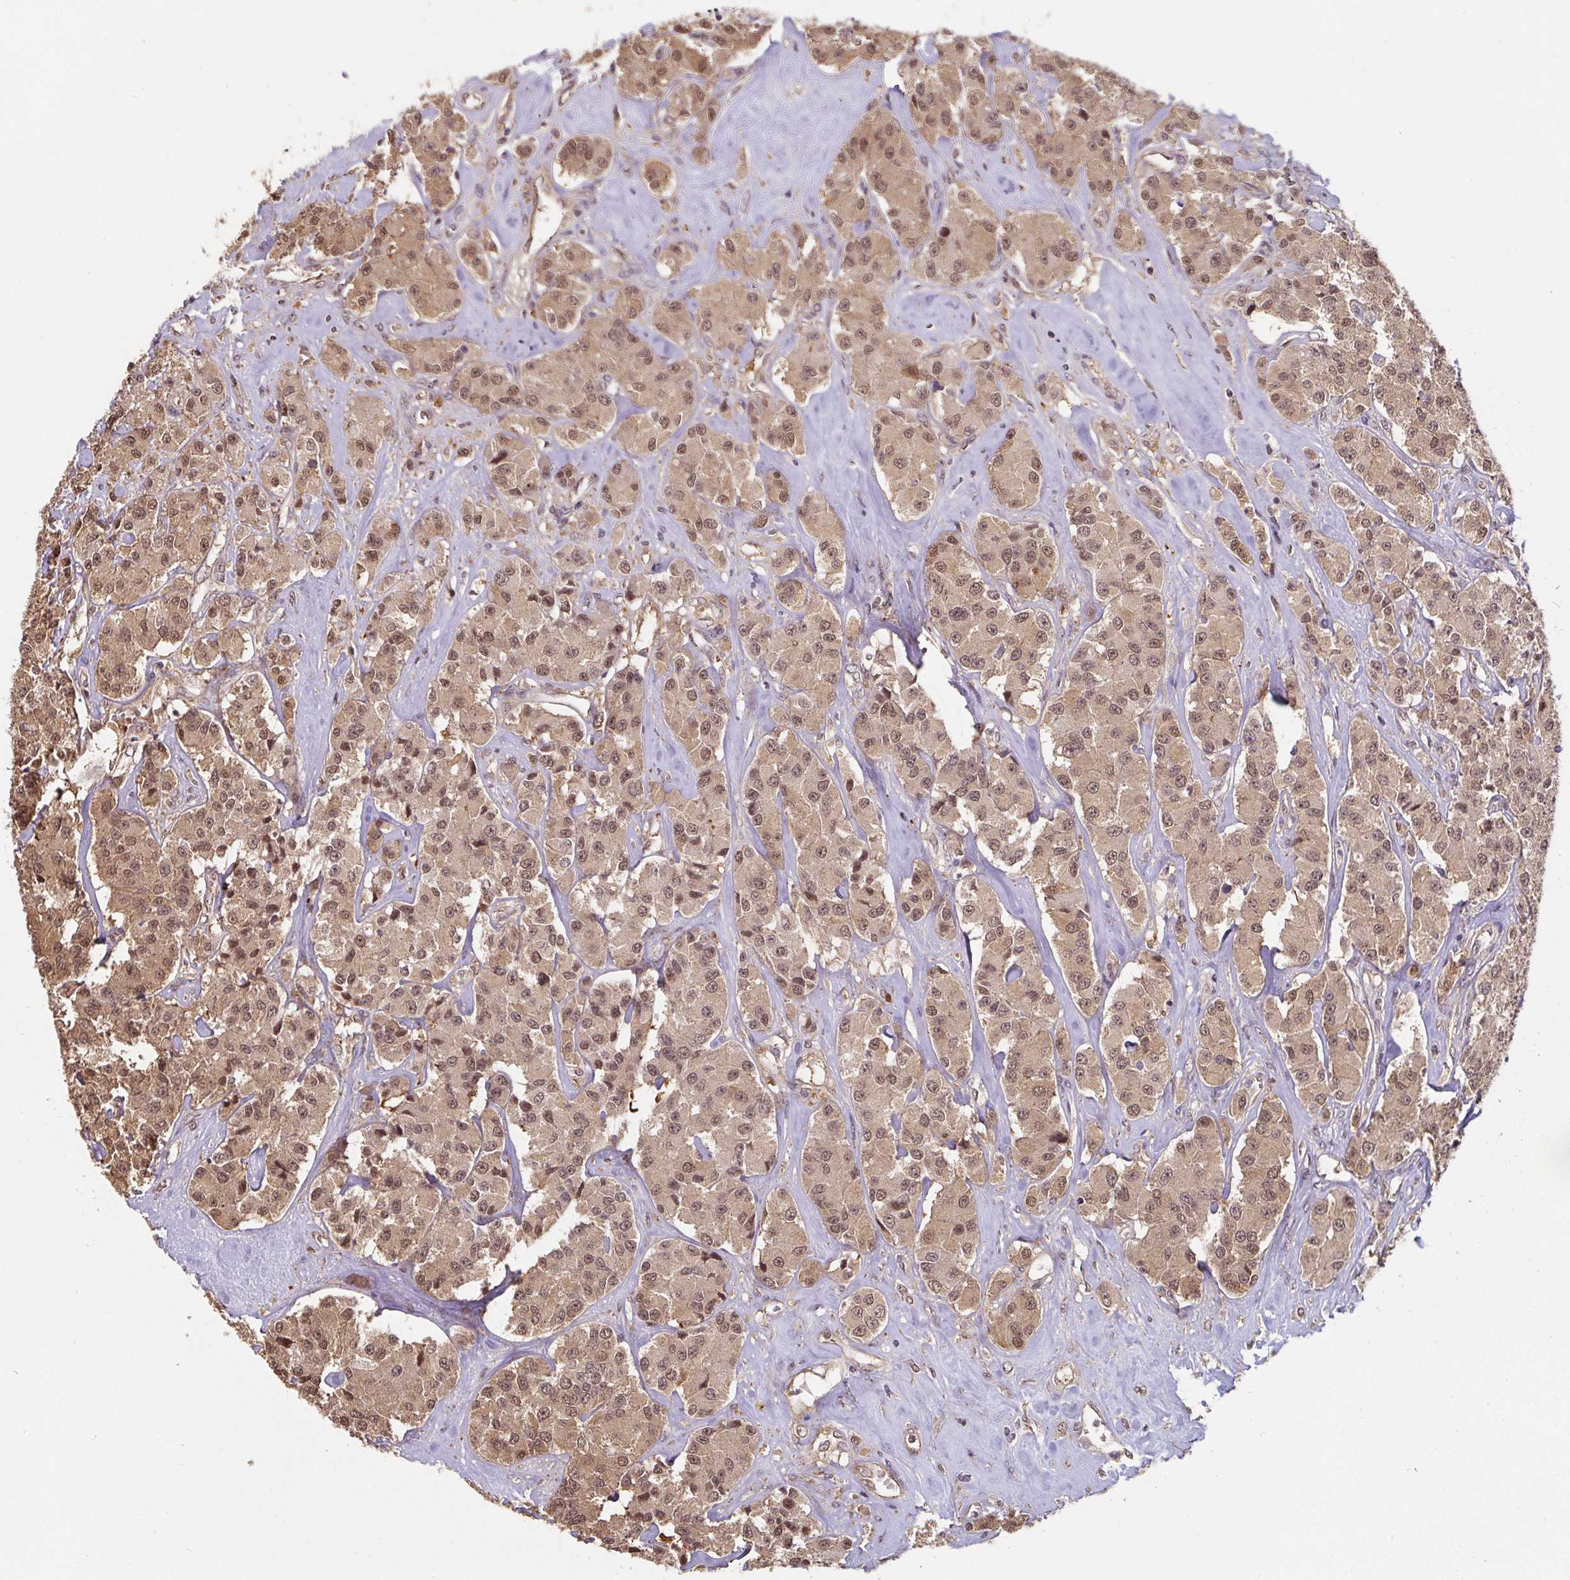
{"staining": {"intensity": "moderate", "quantity": ">75%", "location": "cytoplasmic/membranous,nuclear"}, "tissue": "carcinoid", "cell_type": "Tumor cells", "image_type": "cancer", "snomed": [{"axis": "morphology", "description": "Carcinoid, malignant, NOS"}, {"axis": "topography", "description": "Pancreas"}], "caption": "Moderate cytoplasmic/membranous and nuclear expression is seen in about >75% of tumor cells in carcinoid. (DAB (3,3'-diaminobenzidine) IHC, brown staining for protein, blue staining for nuclei).", "gene": "ST13", "patient": {"sex": "male", "age": 41}}